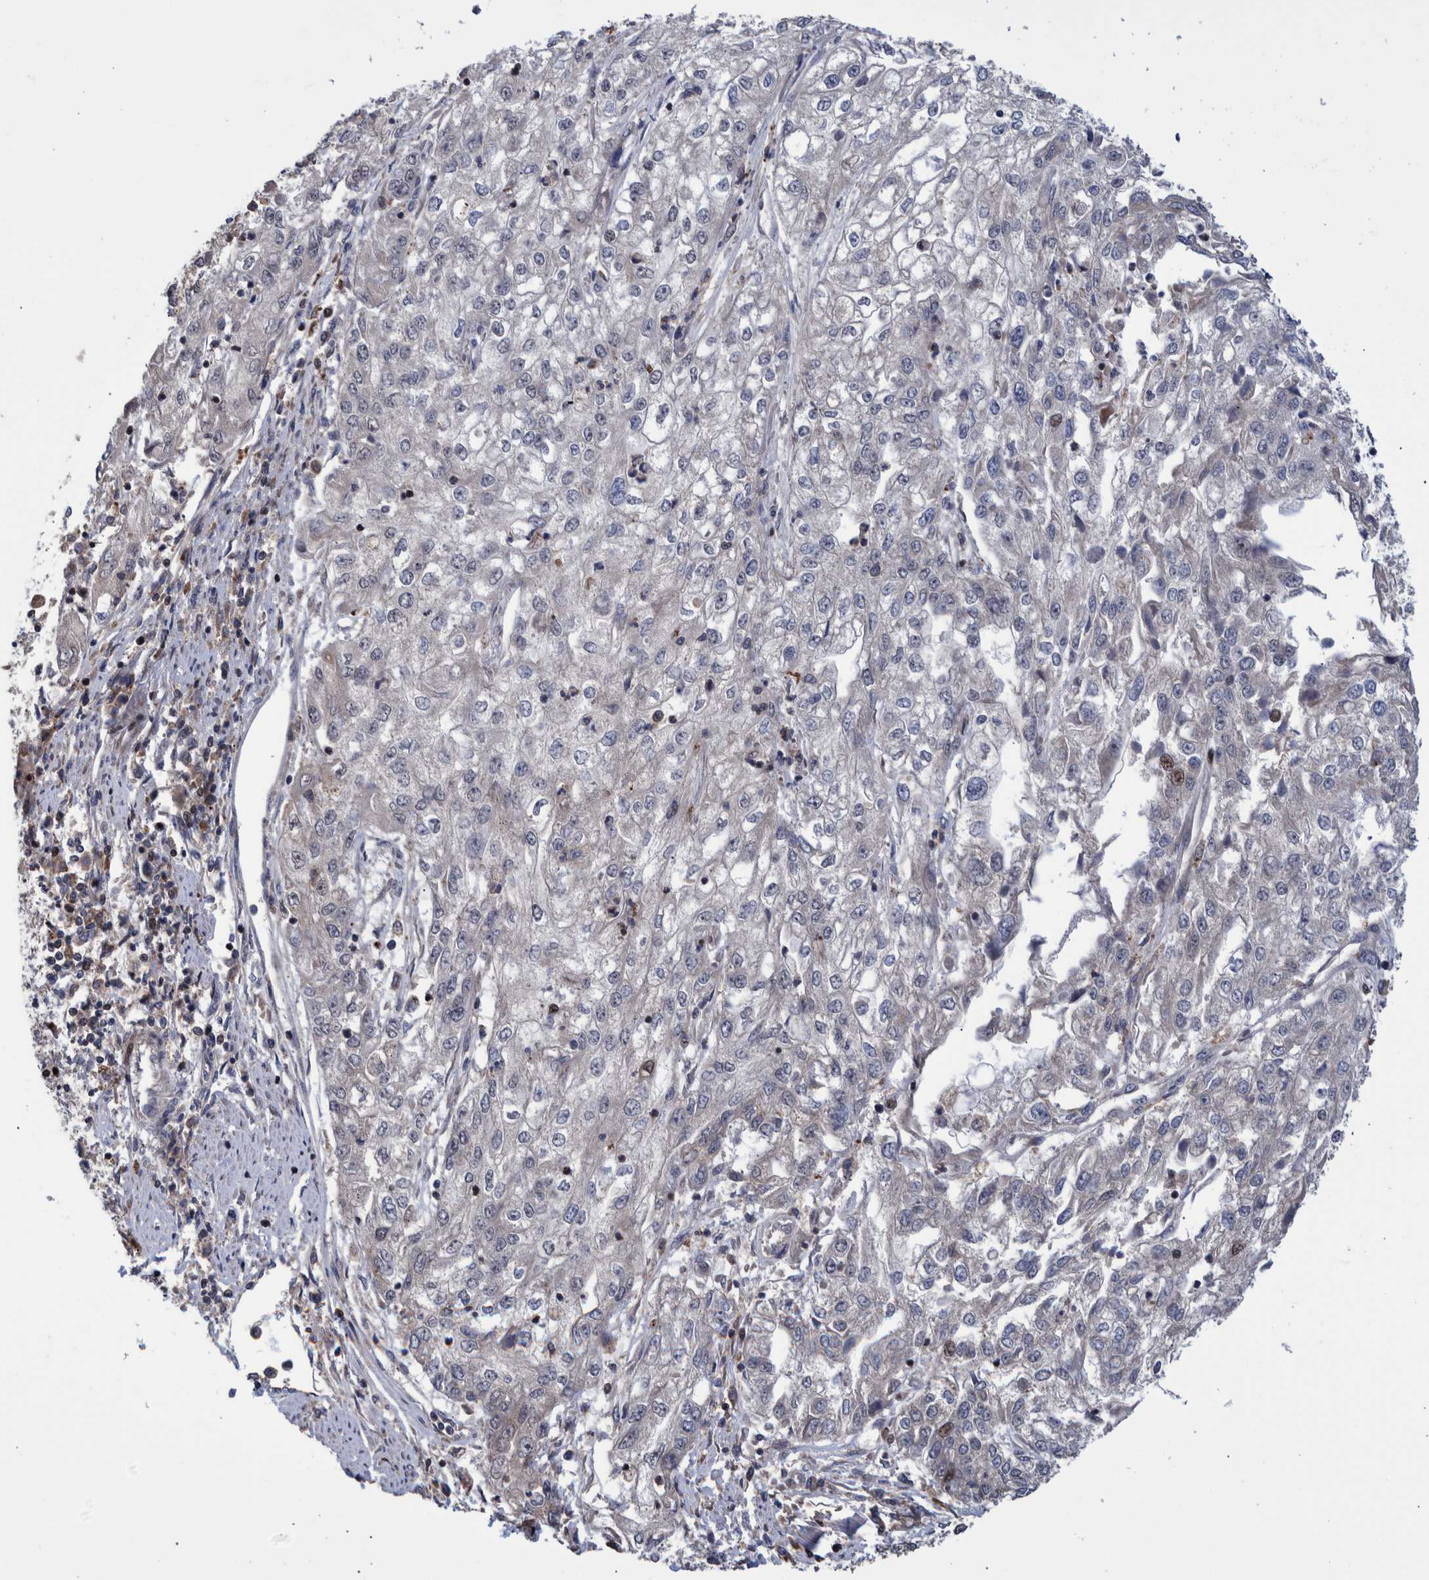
{"staining": {"intensity": "negative", "quantity": "none", "location": "none"}, "tissue": "endometrial cancer", "cell_type": "Tumor cells", "image_type": "cancer", "snomed": [{"axis": "morphology", "description": "Adenocarcinoma, NOS"}, {"axis": "topography", "description": "Endometrium"}], "caption": "Immunohistochemistry of endometrial cancer exhibits no expression in tumor cells.", "gene": "SHISA6", "patient": {"sex": "female", "age": 49}}